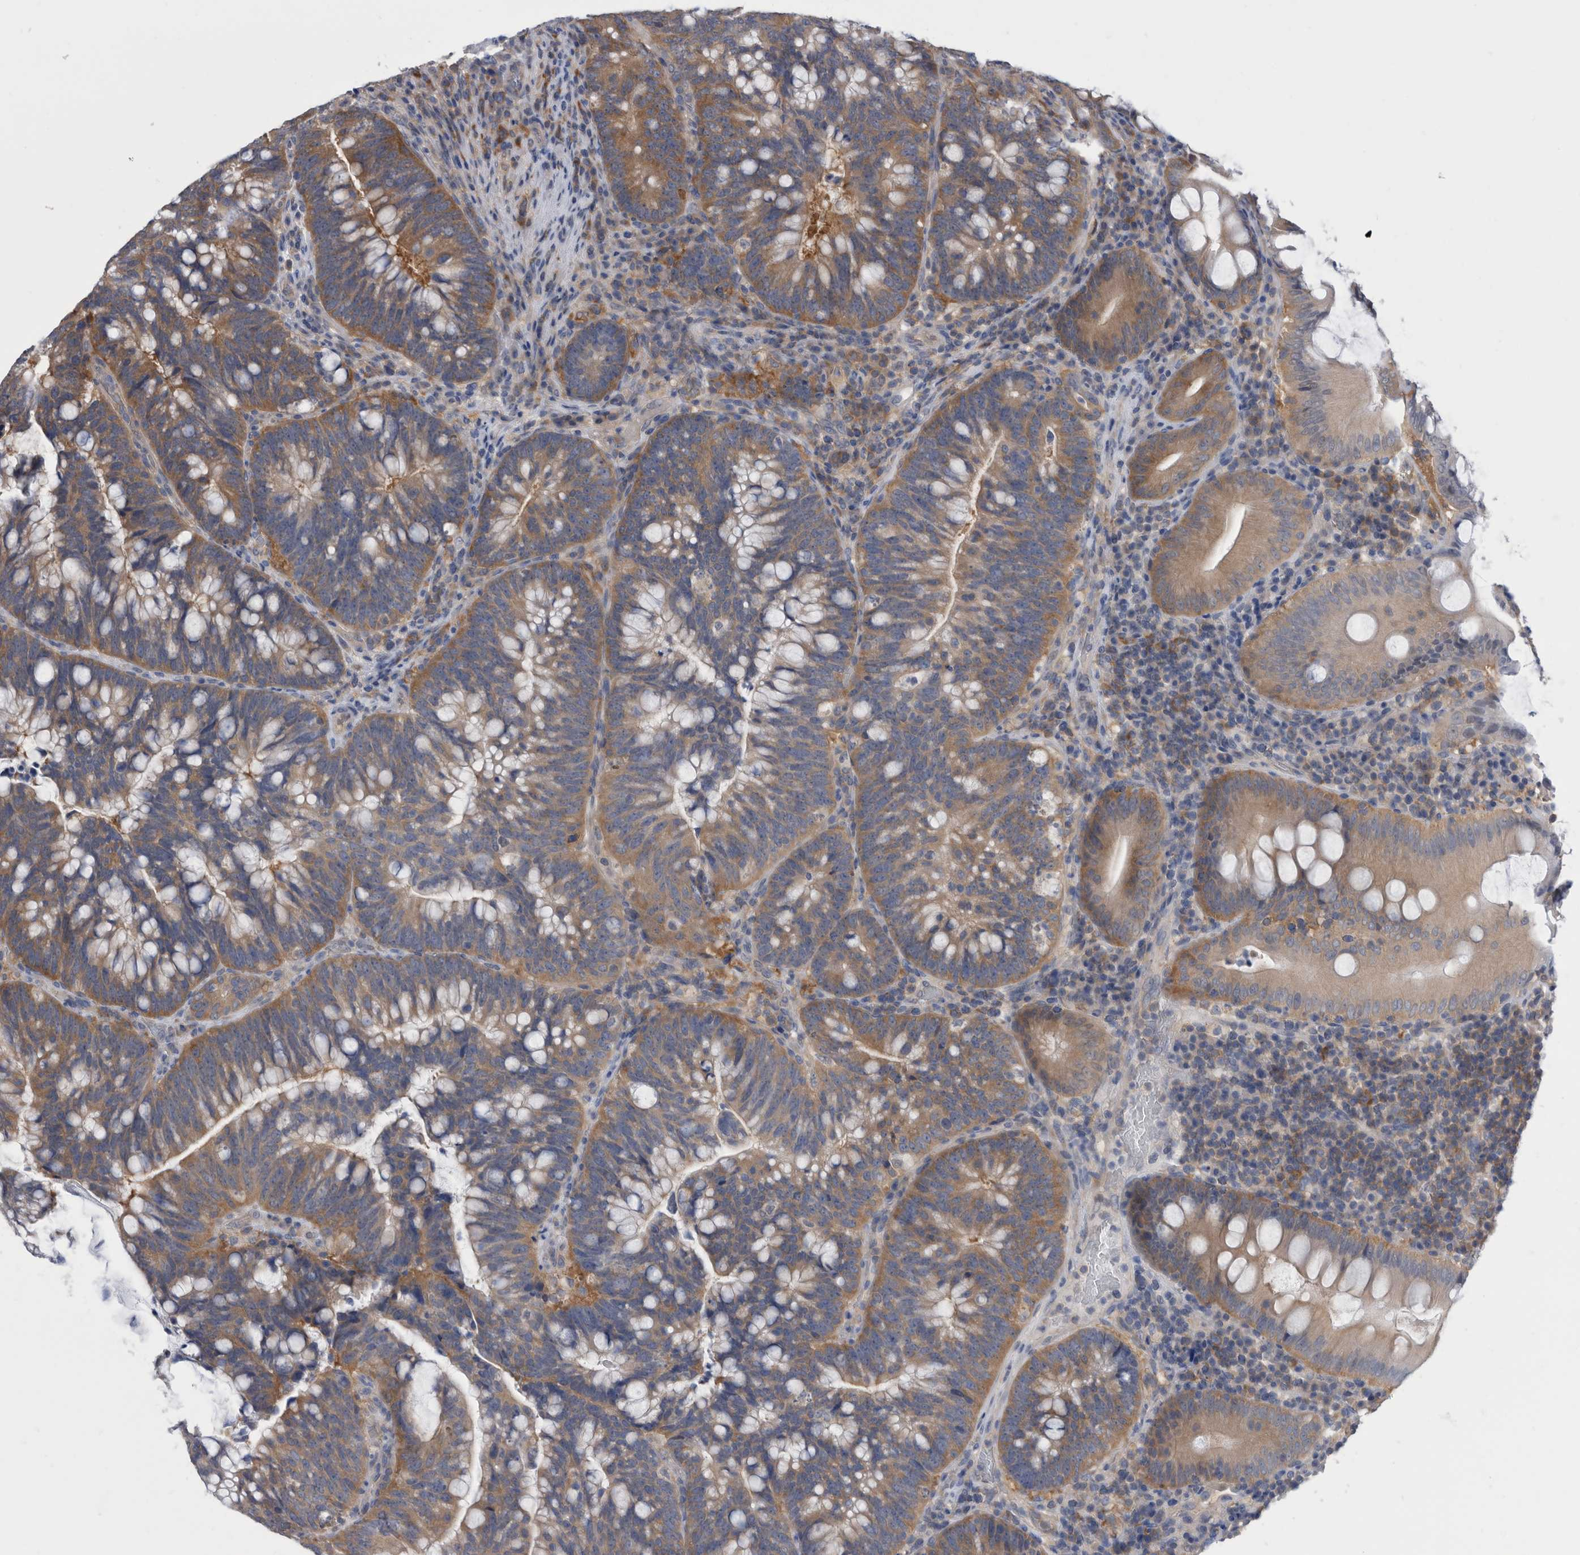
{"staining": {"intensity": "moderate", "quantity": ">75%", "location": "cytoplasmic/membranous"}, "tissue": "colorectal cancer", "cell_type": "Tumor cells", "image_type": "cancer", "snomed": [{"axis": "morphology", "description": "Adenocarcinoma, NOS"}, {"axis": "topography", "description": "Colon"}], "caption": "Human adenocarcinoma (colorectal) stained with a protein marker displays moderate staining in tumor cells.", "gene": "CCT4", "patient": {"sex": "female", "age": 66}}